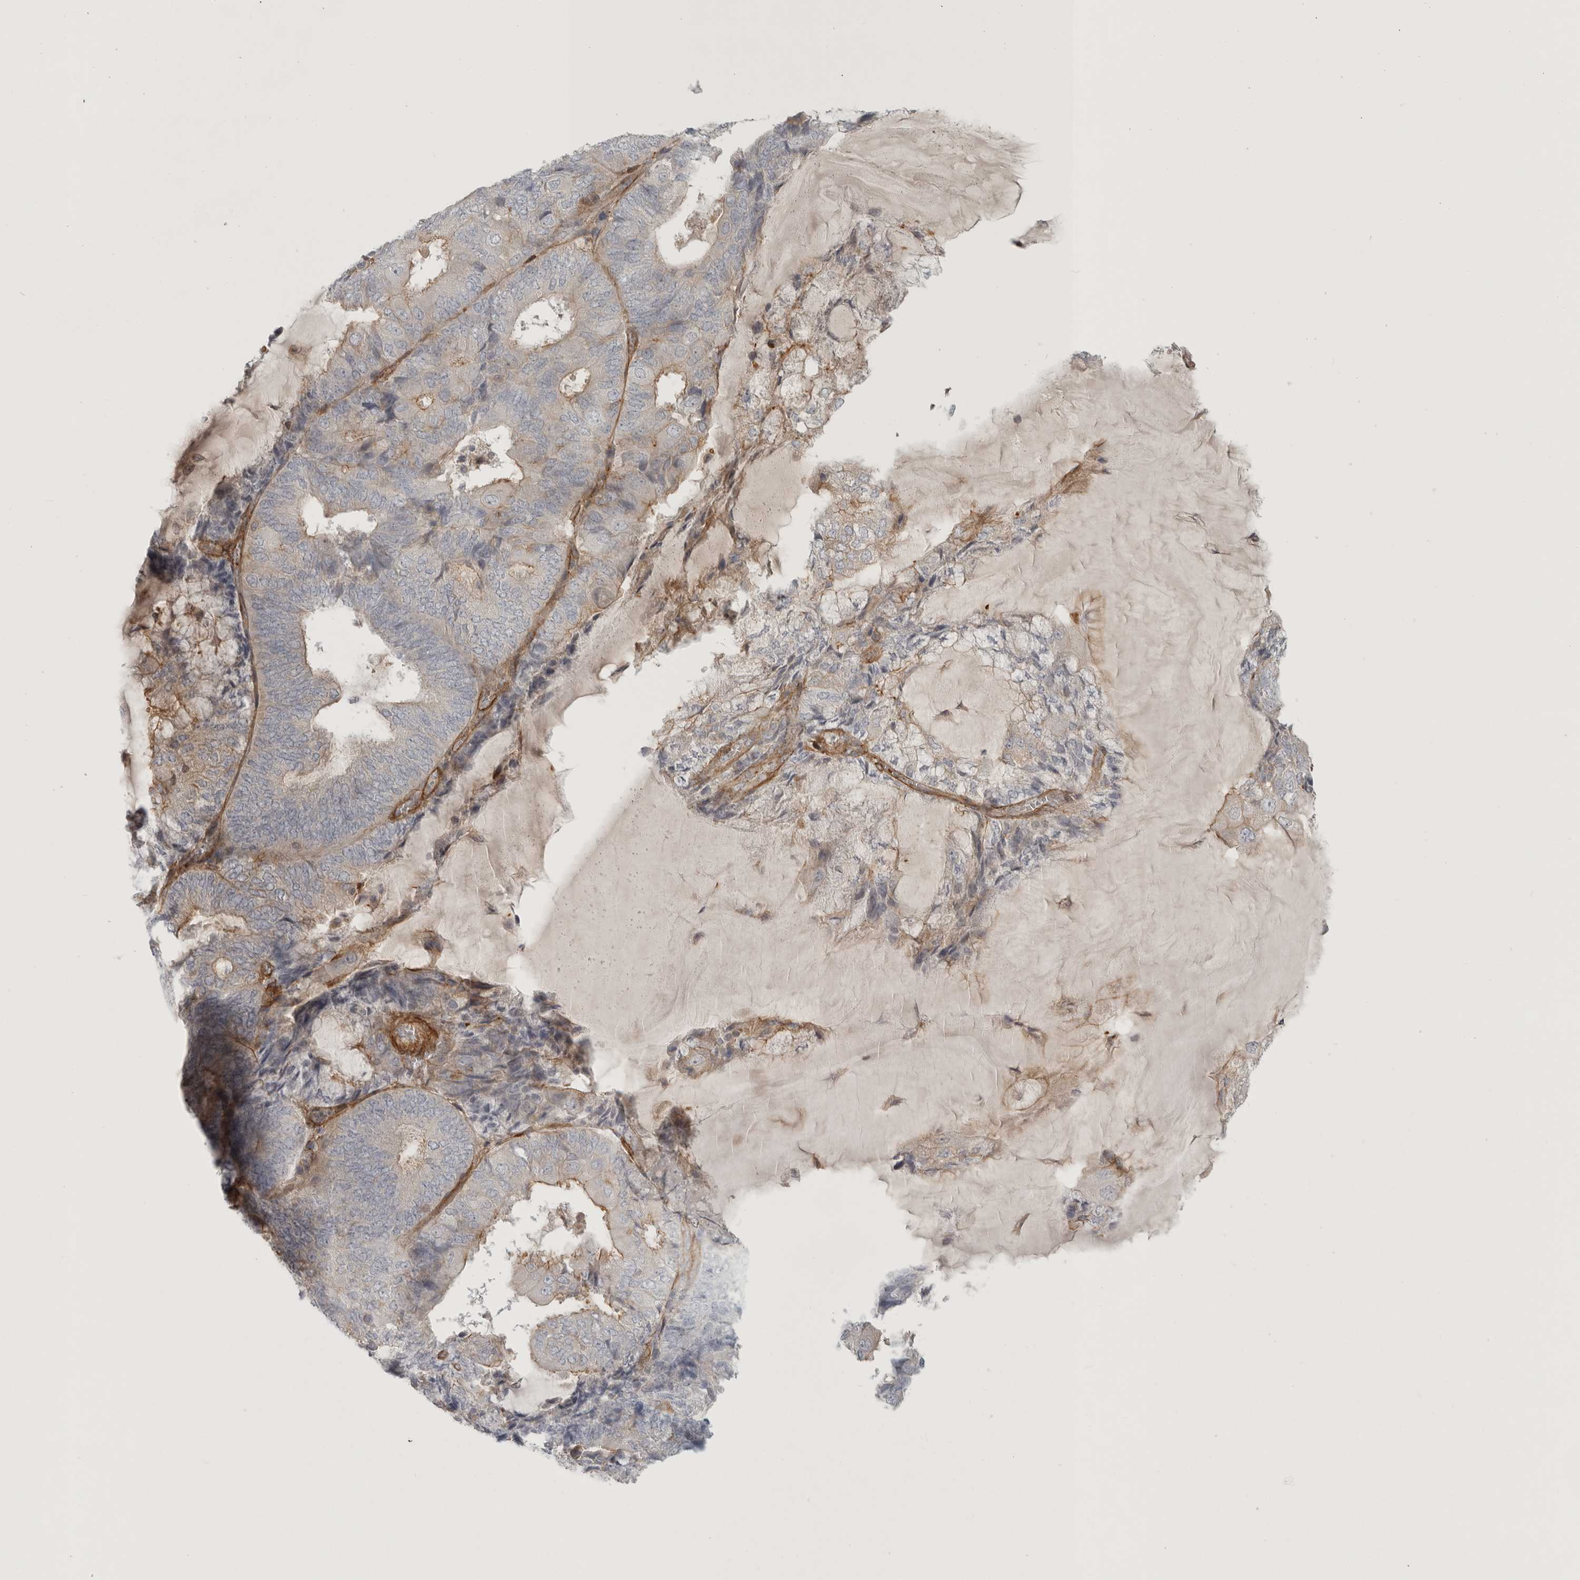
{"staining": {"intensity": "moderate", "quantity": "<25%", "location": "cytoplasmic/membranous"}, "tissue": "endometrial cancer", "cell_type": "Tumor cells", "image_type": "cancer", "snomed": [{"axis": "morphology", "description": "Adenocarcinoma, NOS"}, {"axis": "topography", "description": "Endometrium"}], "caption": "A brown stain labels moderate cytoplasmic/membranous staining of a protein in human endometrial adenocarcinoma tumor cells. The staining was performed using DAB to visualize the protein expression in brown, while the nuclei were stained in blue with hematoxylin (Magnification: 20x).", "gene": "LONRF1", "patient": {"sex": "female", "age": 81}}